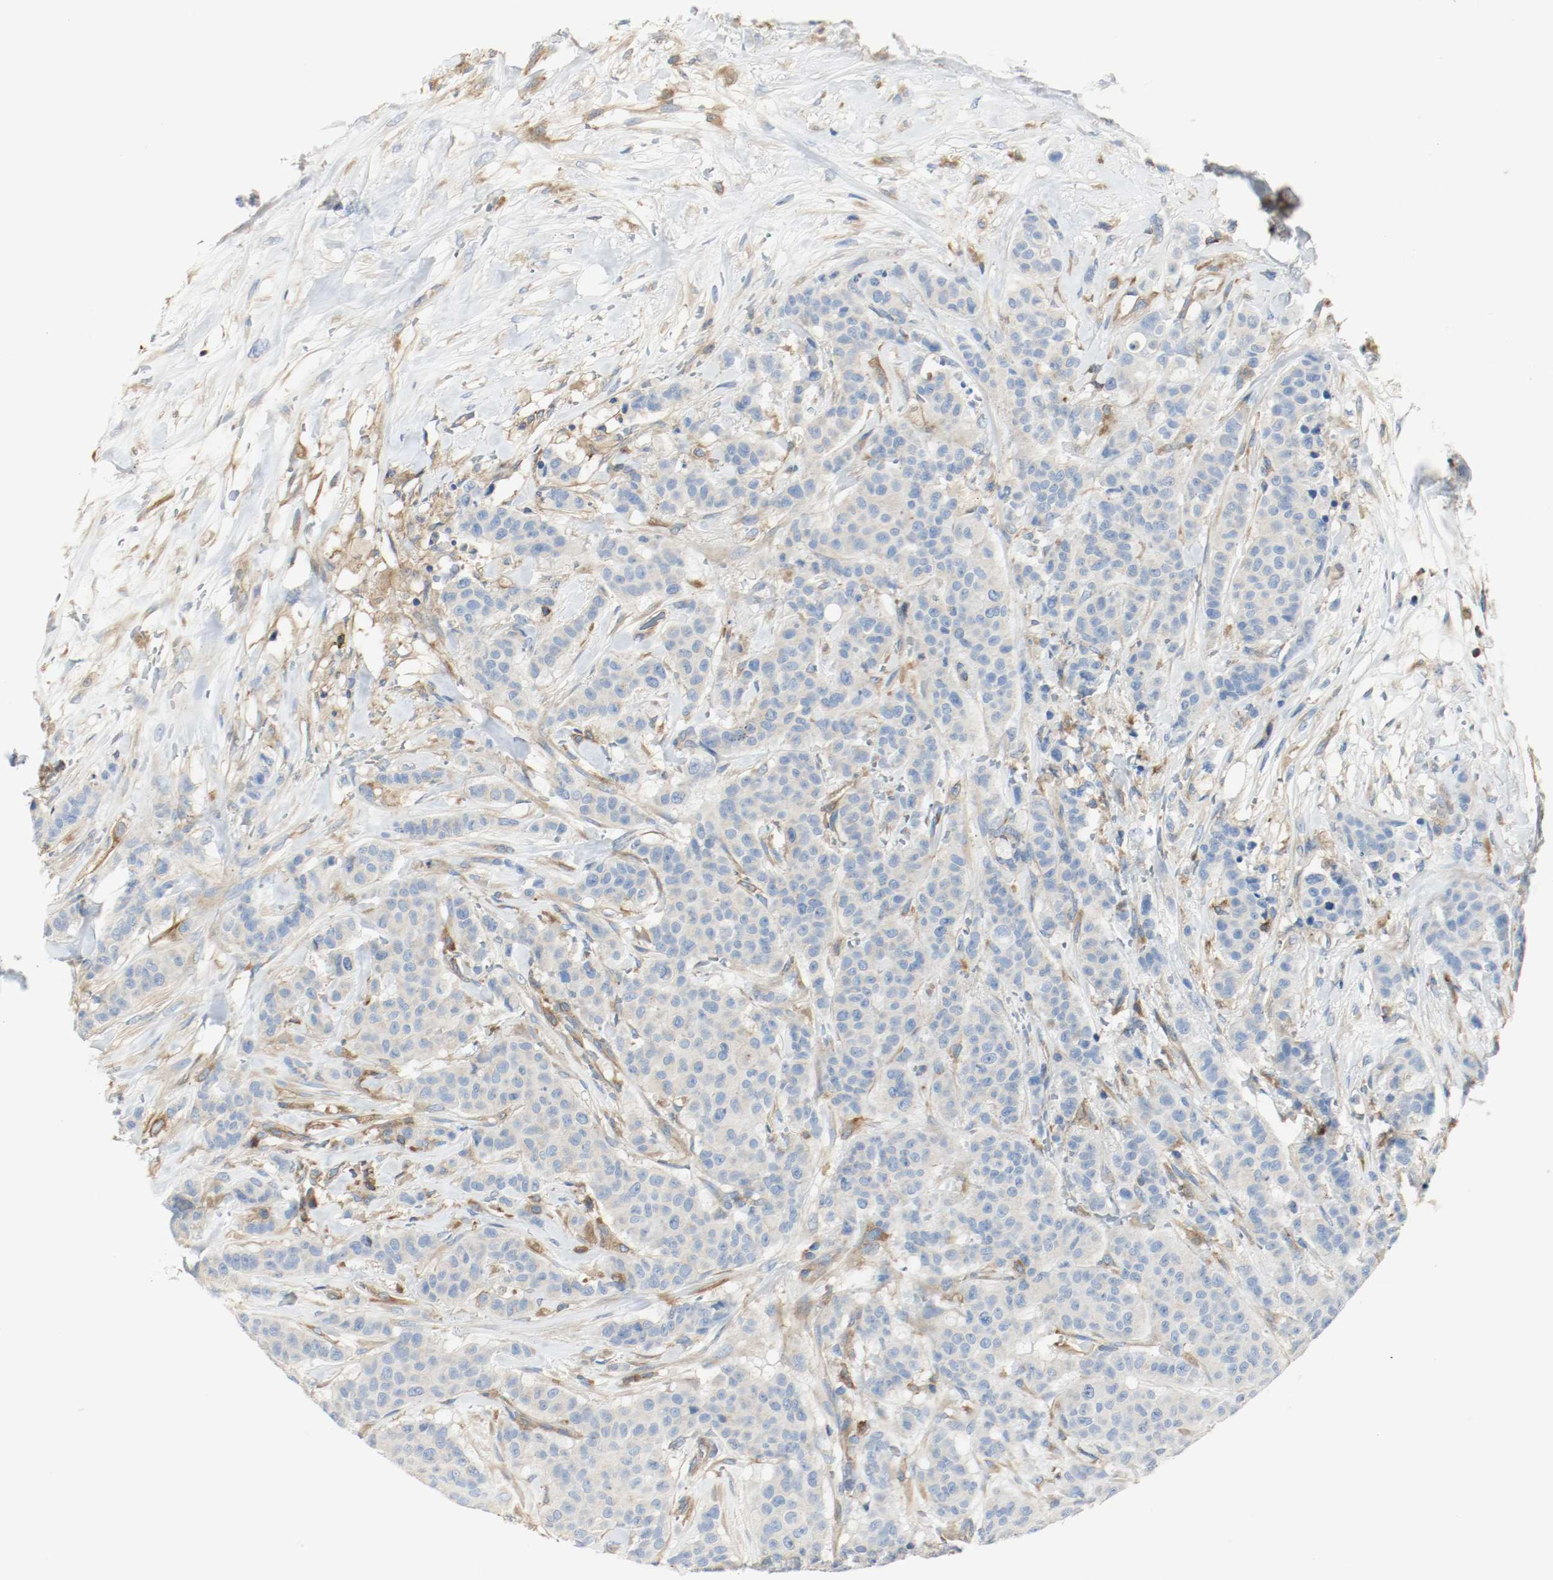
{"staining": {"intensity": "weak", "quantity": "25%-75%", "location": "cytoplasmic/membranous"}, "tissue": "breast cancer", "cell_type": "Tumor cells", "image_type": "cancer", "snomed": [{"axis": "morphology", "description": "Duct carcinoma"}, {"axis": "topography", "description": "Breast"}], "caption": "Tumor cells display low levels of weak cytoplasmic/membranous positivity in approximately 25%-75% of cells in human breast cancer.", "gene": "ARPC1B", "patient": {"sex": "female", "age": 40}}